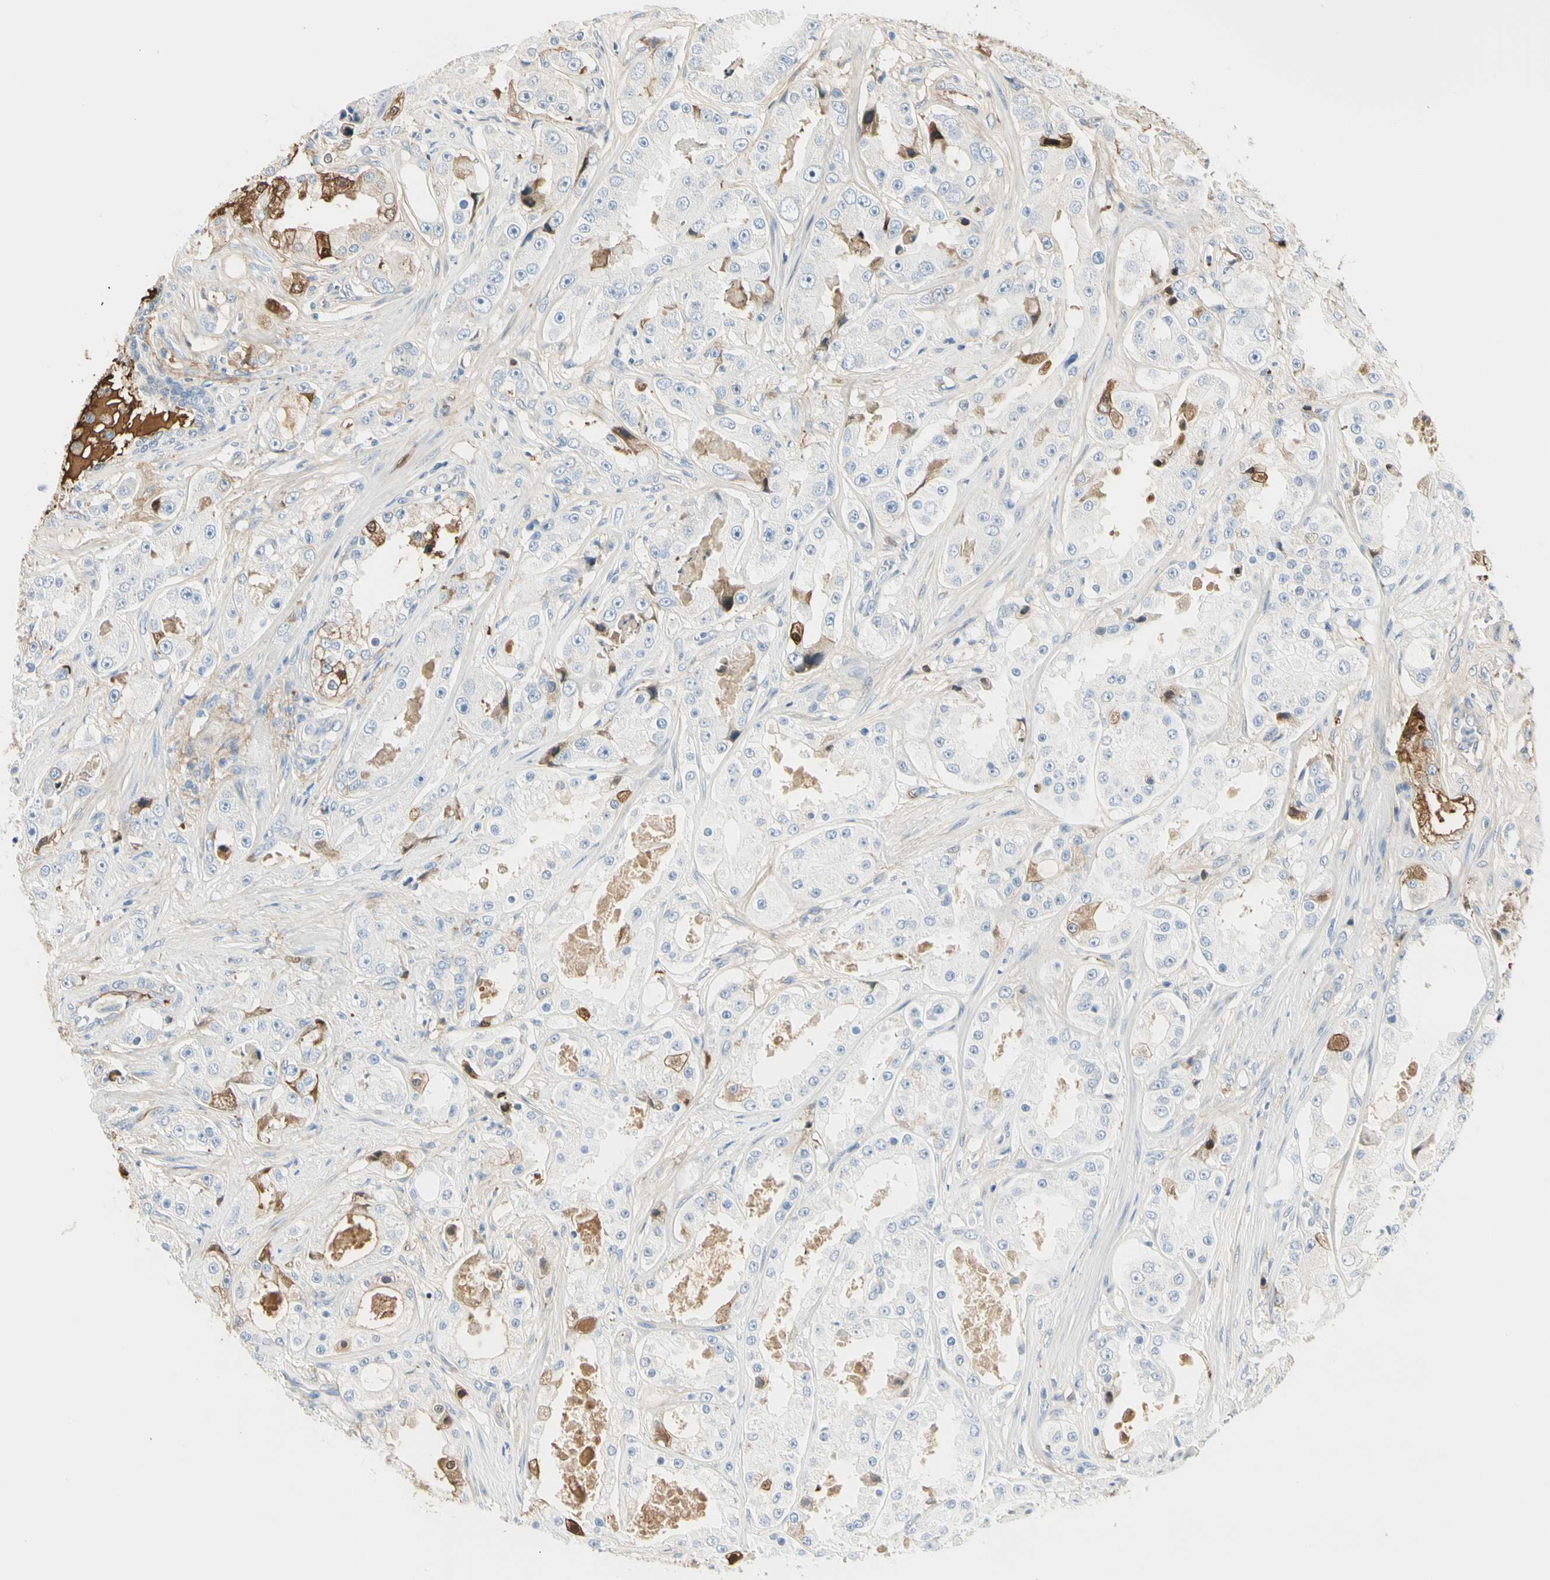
{"staining": {"intensity": "moderate", "quantity": "<25%", "location": "cytoplasmic/membranous"}, "tissue": "prostate cancer", "cell_type": "Tumor cells", "image_type": "cancer", "snomed": [{"axis": "morphology", "description": "Adenocarcinoma, High grade"}, {"axis": "topography", "description": "Prostate"}], "caption": "Prostate adenocarcinoma (high-grade) stained for a protein (brown) demonstrates moderate cytoplasmic/membranous positive staining in approximately <25% of tumor cells.", "gene": "LAMB3", "patient": {"sex": "male", "age": 73}}